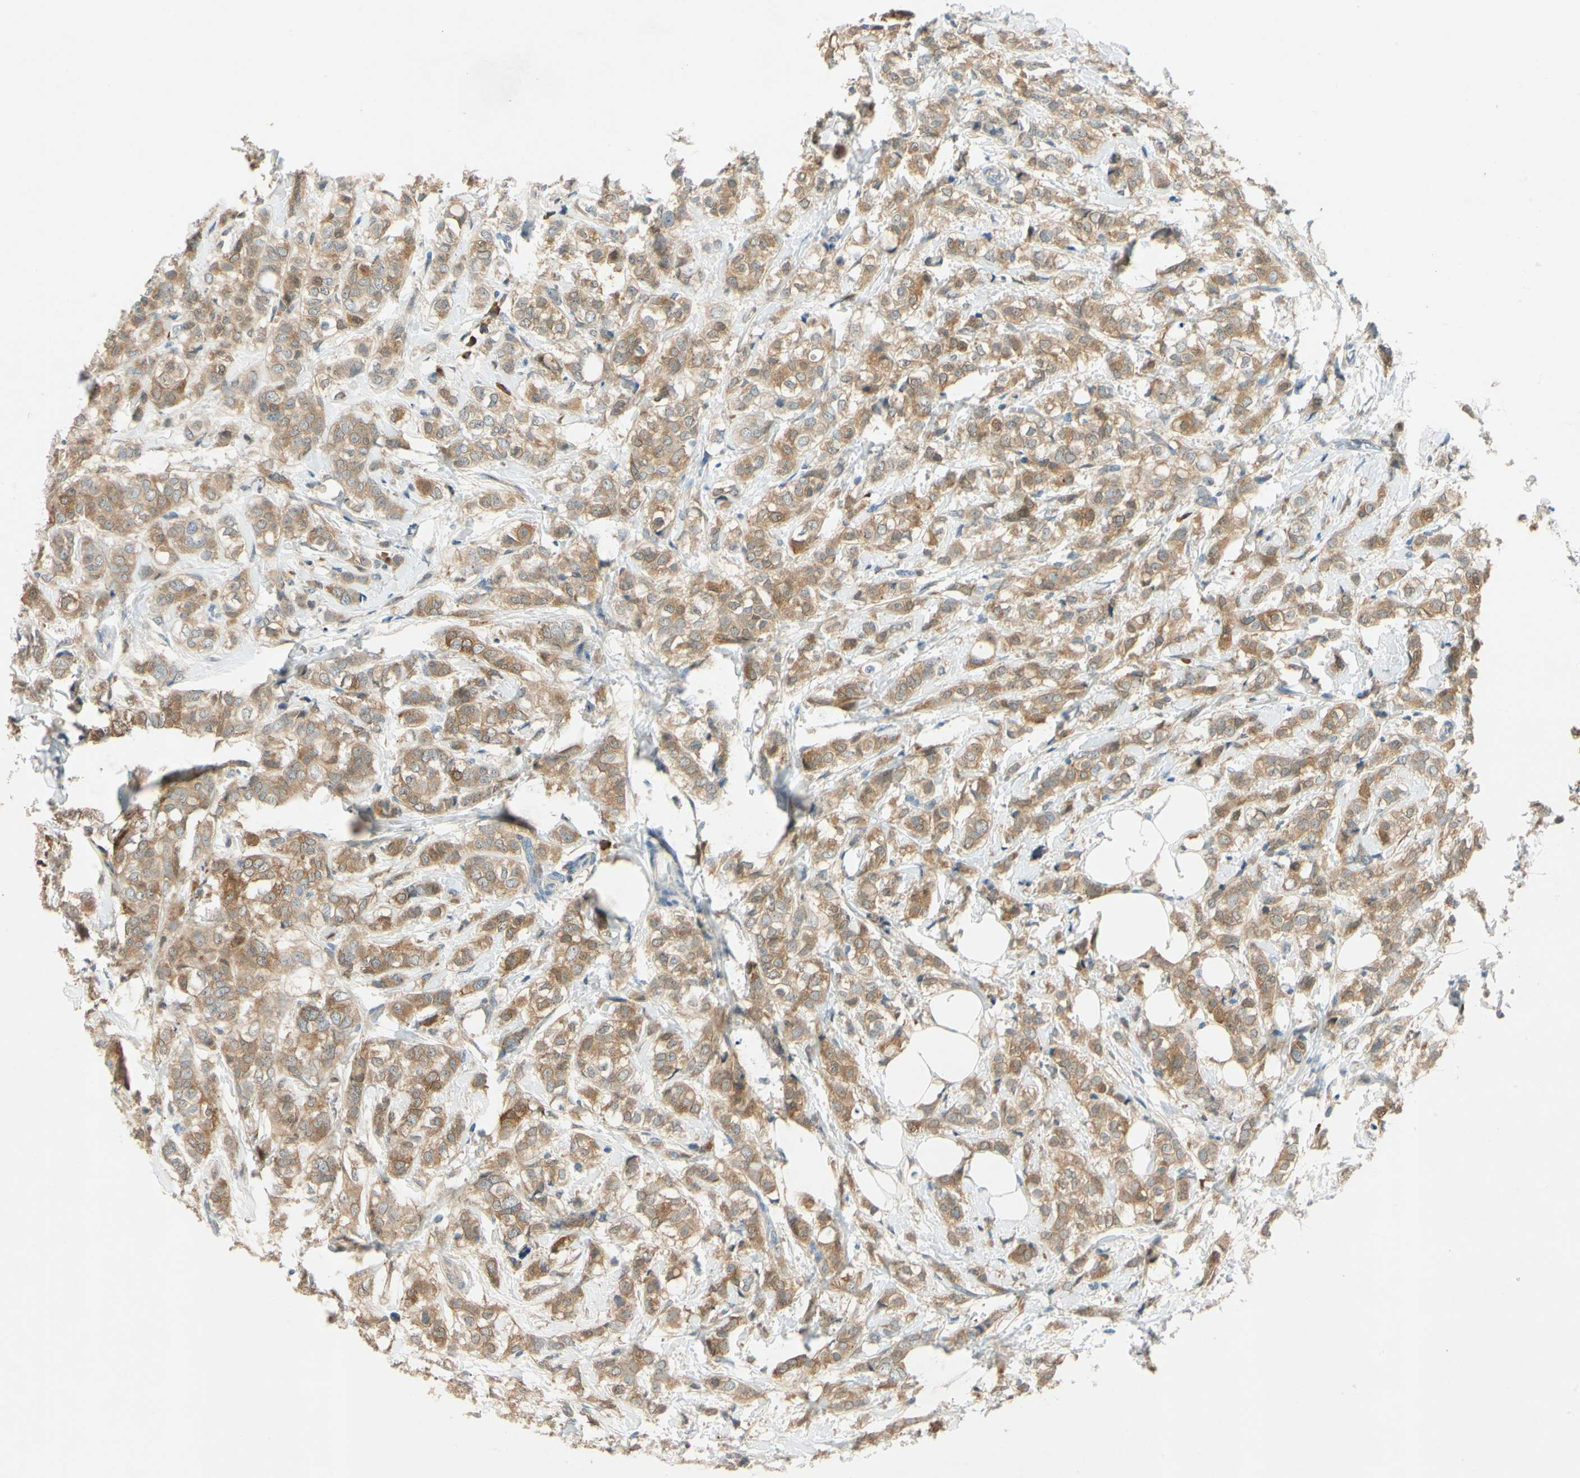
{"staining": {"intensity": "moderate", "quantity": ">75%", "location": "cytoplasmic/membranous"}, "tissue": "breast cancer", "cell_type": "Tumor cells", "image_type": "cancer", "snomed": [{"axis": "morphology", "description": "Lobular carcinoma"}, {"axis": "topography", "description": "Breast"}], "caption": "There is medium levels of moderate cytoplasmic/membranous staining in tumor cells of lobular carcinoma (breast), as demonstrated by immunohistochemical staining (brown color).", "gene": "WIPI1", "patient": {"sex": "female", "age": 60}}